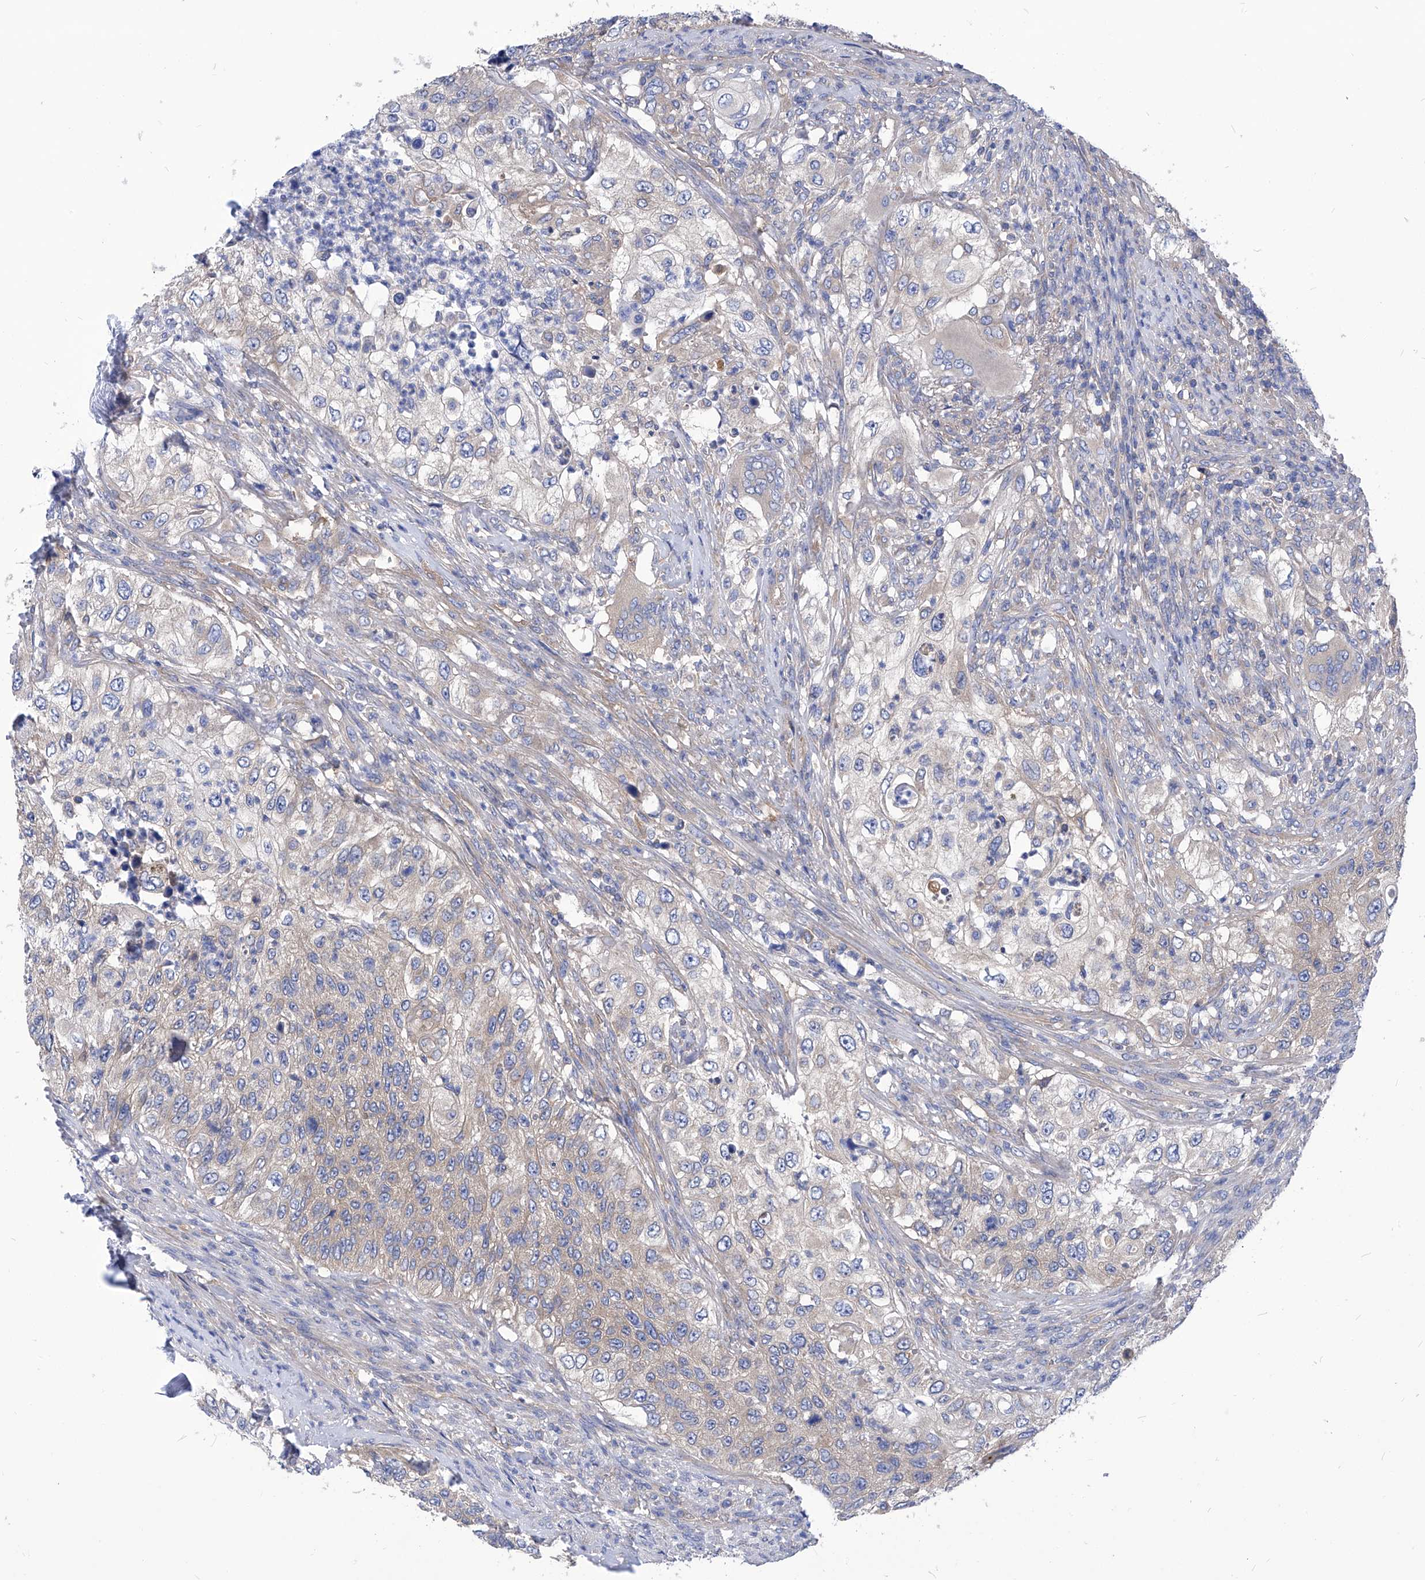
{"staining": {"intensity": "negative", "quantity": "none", "location": "none"}, "tissue": "urothelial cancer", "cell_type": "Tumor cells", "image_type": "cancer", "snomed": [{"axis": "morphology", "description": "Urothelial carcinoma, High grade"}, {"axis": "topography", "description": "Urinary bladder"}], "caption": "An immunohistochemistry photomicrograph of urothelial cancer is shown. There is no staining in tumor cells of urothelial cancer.", "gene": "XPNPEP1", "patient": {"sex": "female", "age": 60}}